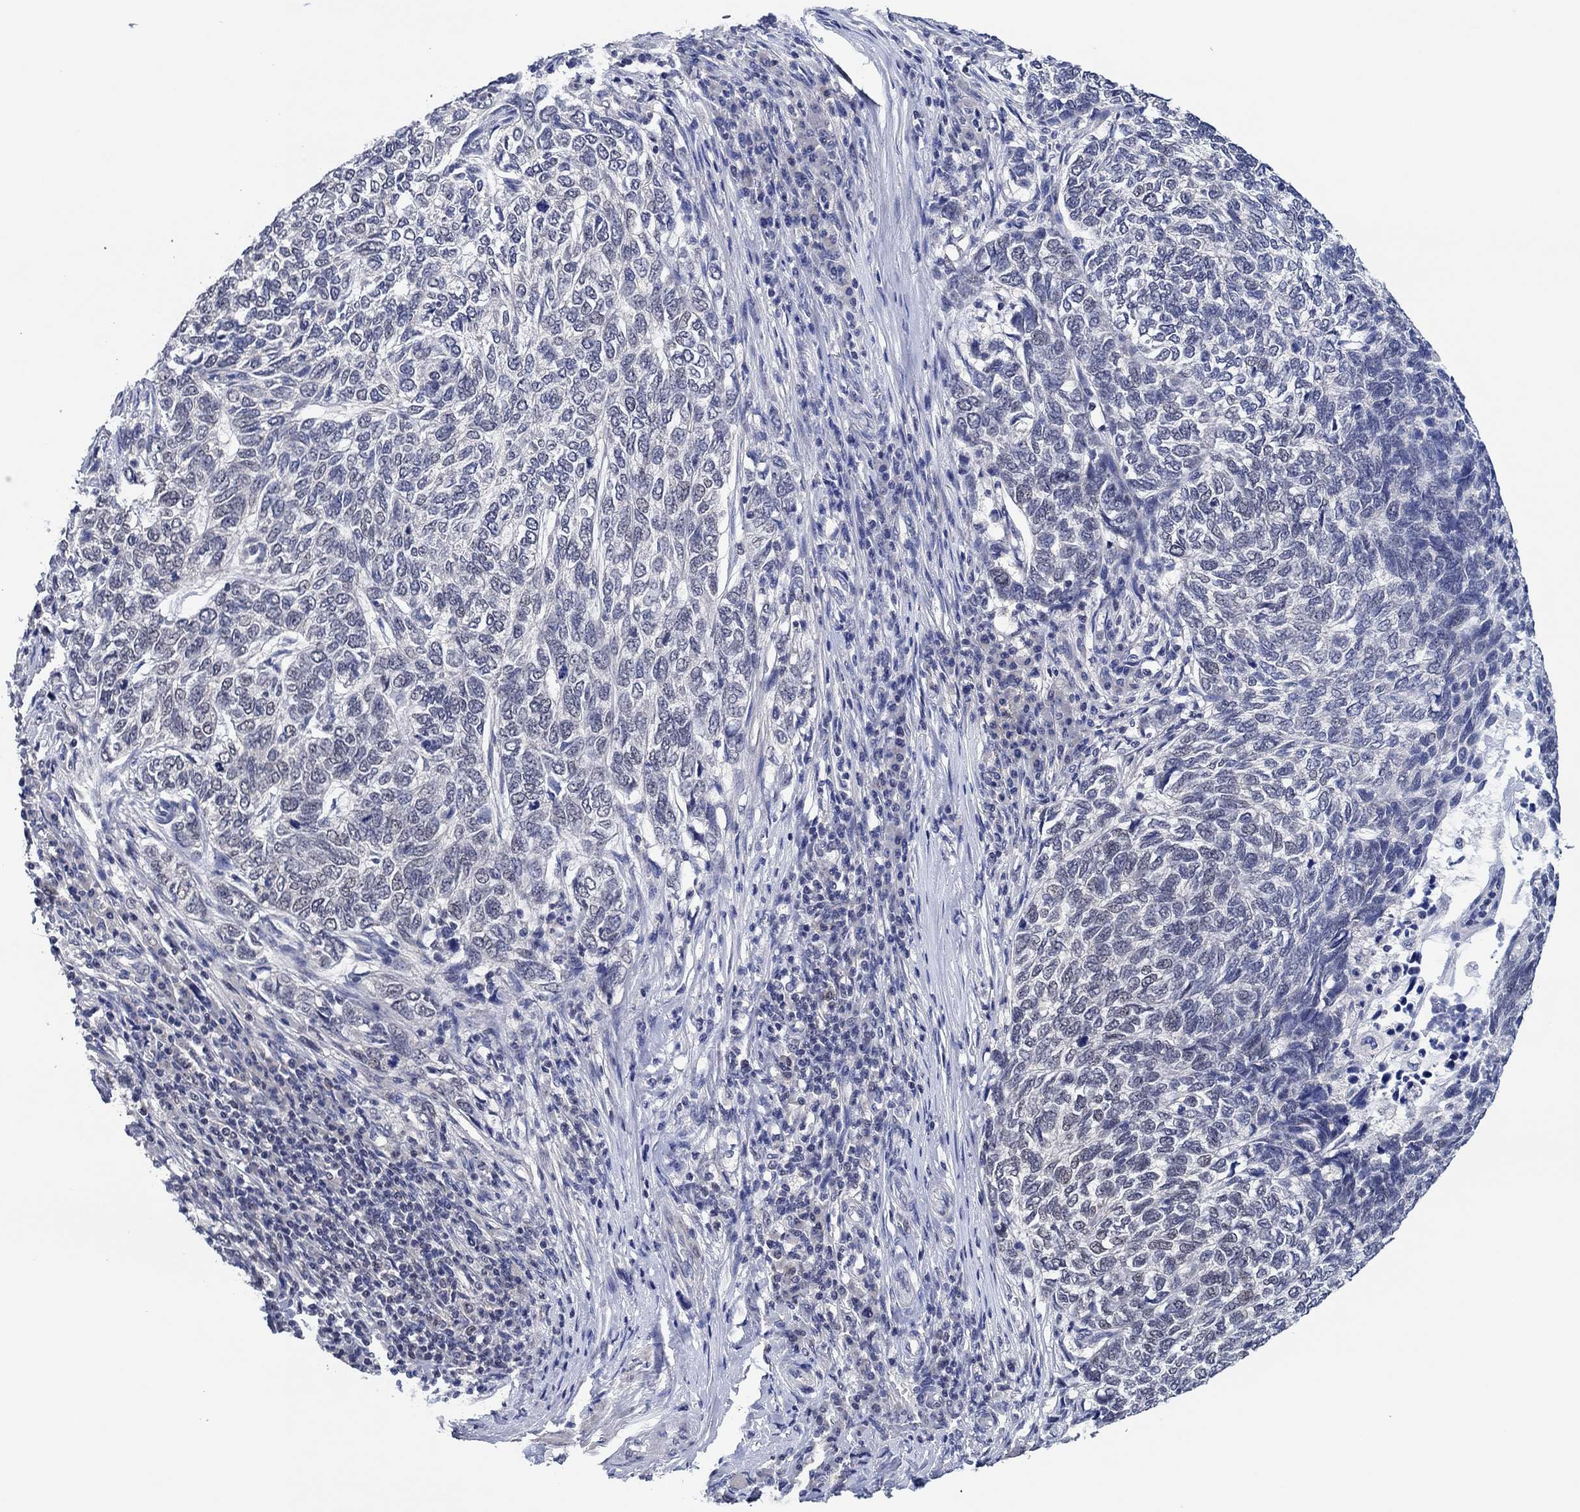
{"staining": {"intensity": "negative", "quantity": "none", "location": "none"}, "tissue": "skin cancer", "cell_type": "Tumor cells", "image_type": "cancer", "snomed": [{"axis": "morphology", "description": "Basal cell carcinoma"}, {"axis": "topography", "description": "Skin"}], "caption": "Immunohistochemical staining of basal cell carcinoma (skin) shows no significant positivity in tumor cells. Nuclei are stained in blue.", "gene": "PRRT3", "patient": {"sex": "female", "age": 65}}